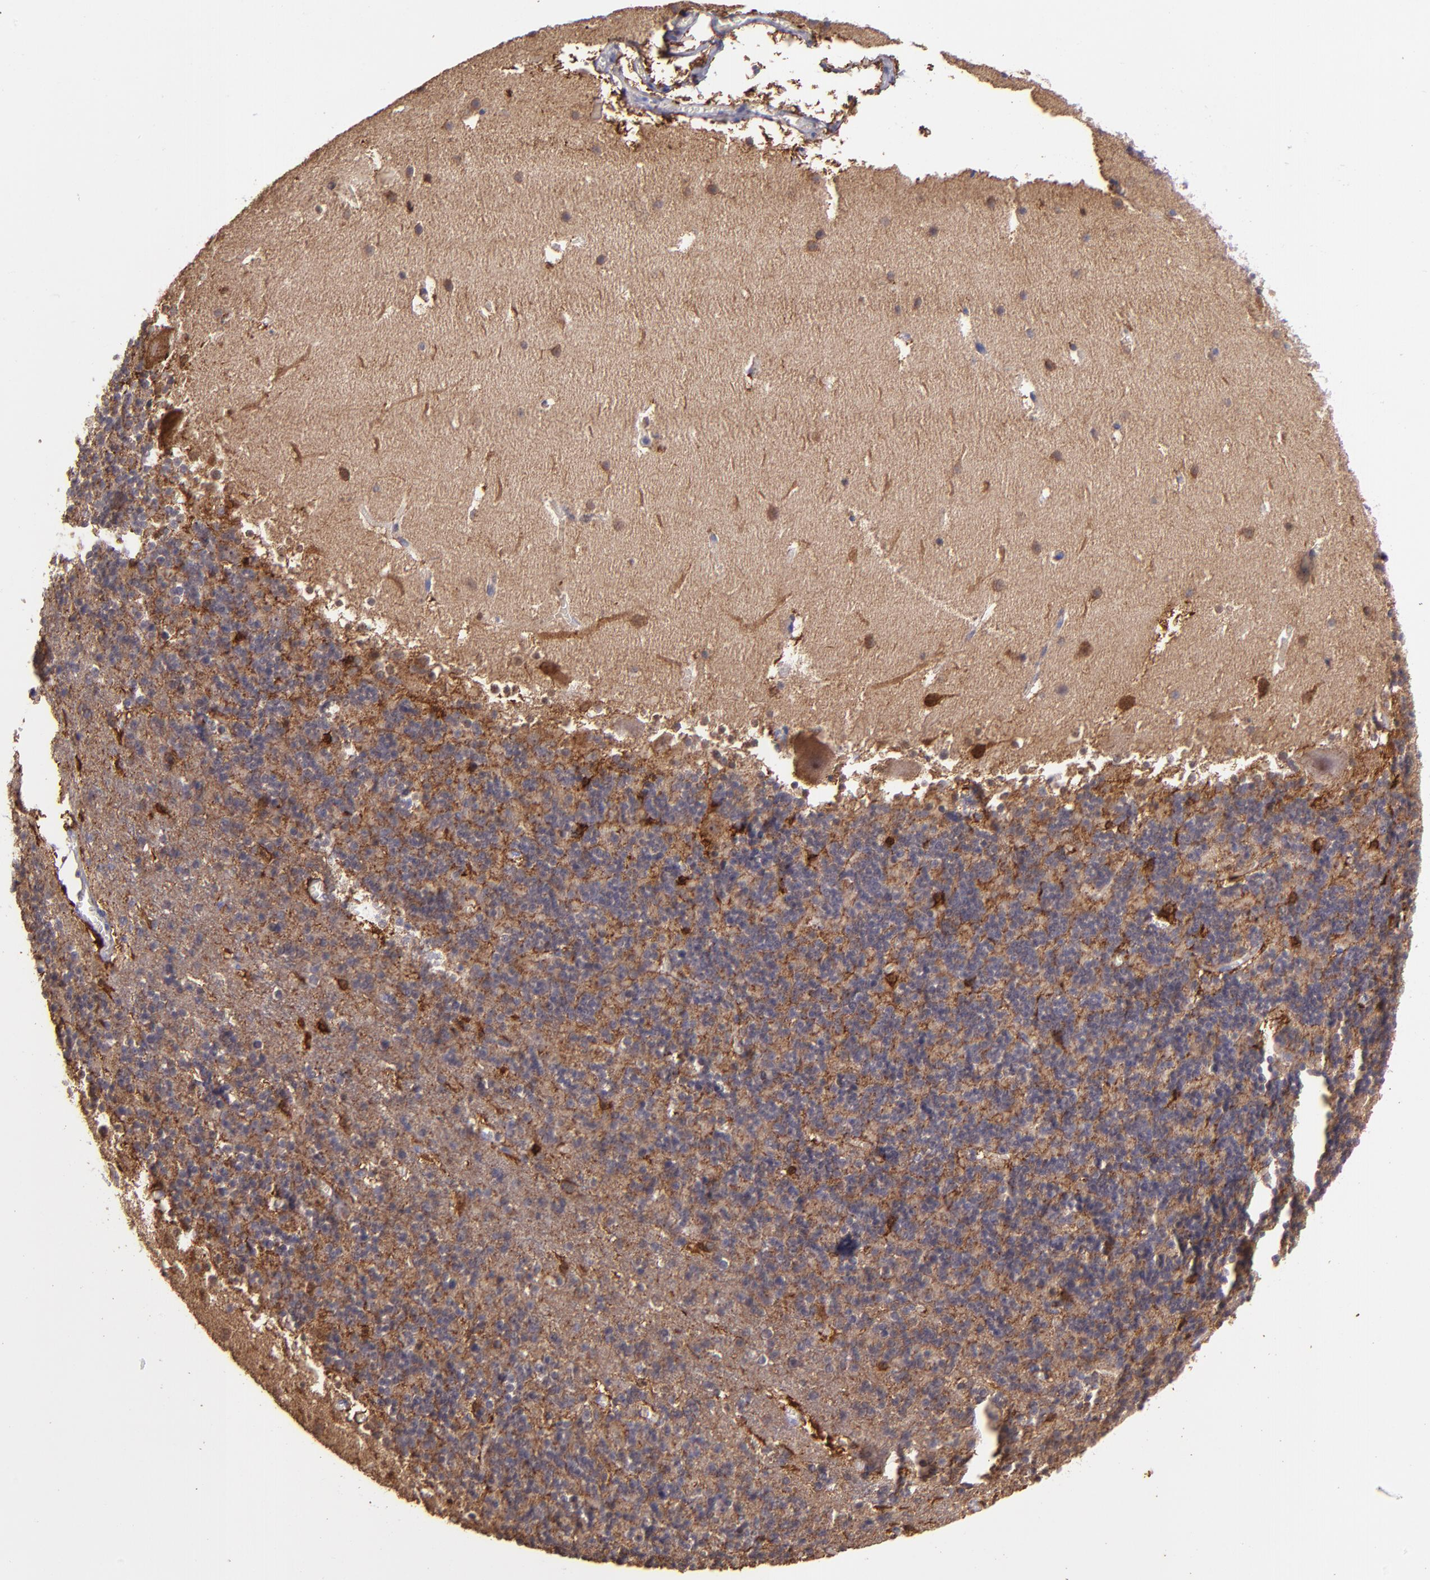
{"staining": {"intensity": "moderate", "quantity": ">75%", "location": "cytoplasmic/membranous"}, "tissue": "cerebellum", "cell_type": "Cells in granular layer", "image_type": "normal", "snomed": [{"axis": "morphology", "description": "Normal tissue, NOS"}, {"axis": "topography", "description": "Cerebellum"}], "caption": "Brown immunohistochemical staining in normal cerebellum shows moderate cytoplasmic/membranous positivity in about >75% of cells in granular layer. The staining was performed using DAB (3,3'-diaminobenzidine), with brown indicating positive protein expression. Nuclei are stained blue with hematoxylin.", "gene": "PAPPA", "patient": {"sex": "male", "age": 45}}